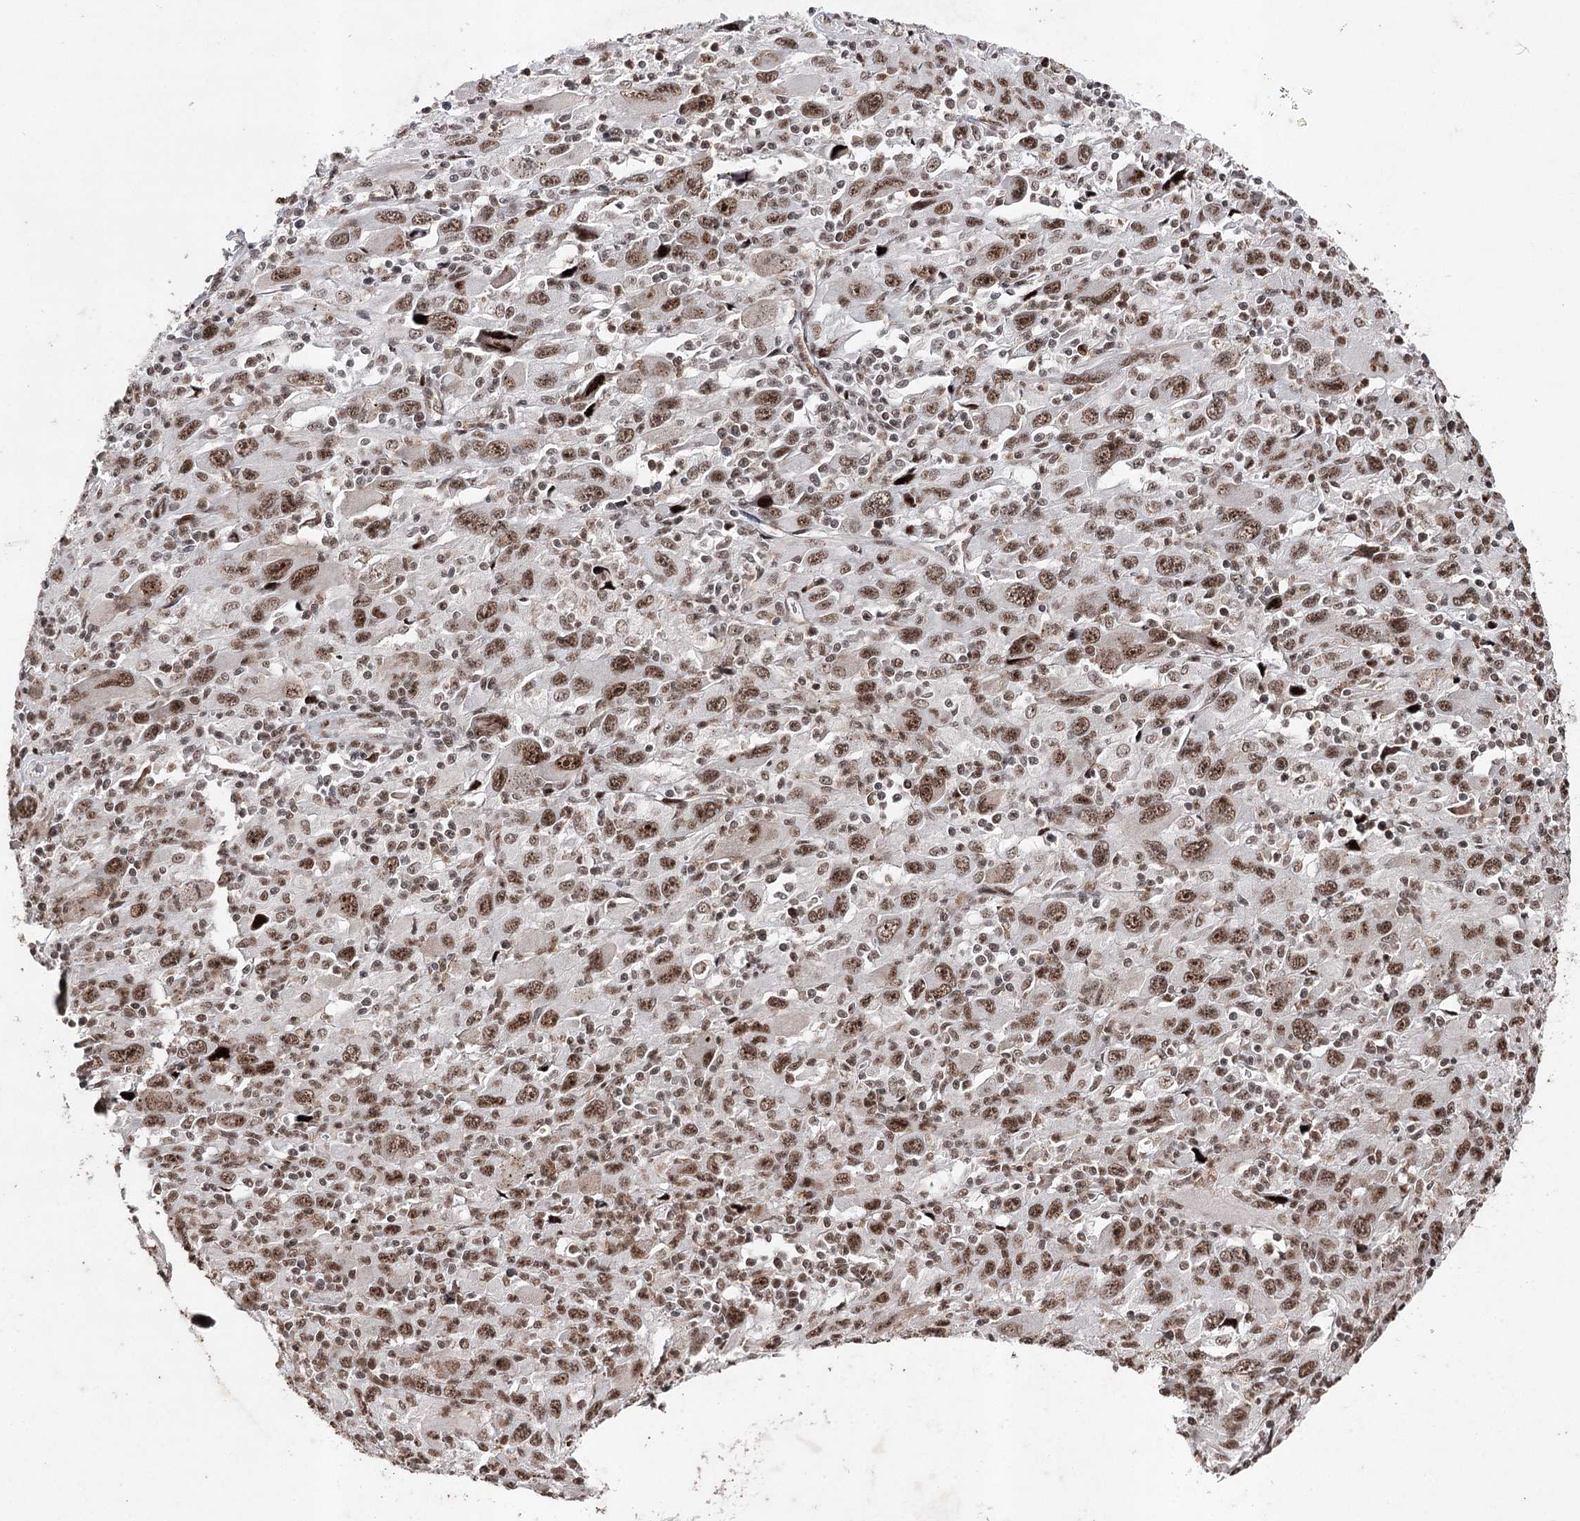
{"staining": {"intensity": "moderate", "quantity": ">75%", "location": "nuclear"}, "tissue": "melanoma", "cell_type": "Tumor cells", "image_type": "cancer", "snomed": [{"axis": "morphology", "description": "Malignant melanoma, Metastatic site"}, {"axis": "topography", "description": "Skin"}], "caption": "An image of human malignant melanoma (metastatic site) stained for a protein shows moderate nuclear brown staining in tumor cells. The staining was performed using DAB (3,3'-diaminobenzidine), with brown indicating positive protein expression. Nuclei are stained blue with hematoxylin.", "gene": "PDCD4", "patient": {"sex": "female", "age": 56}}